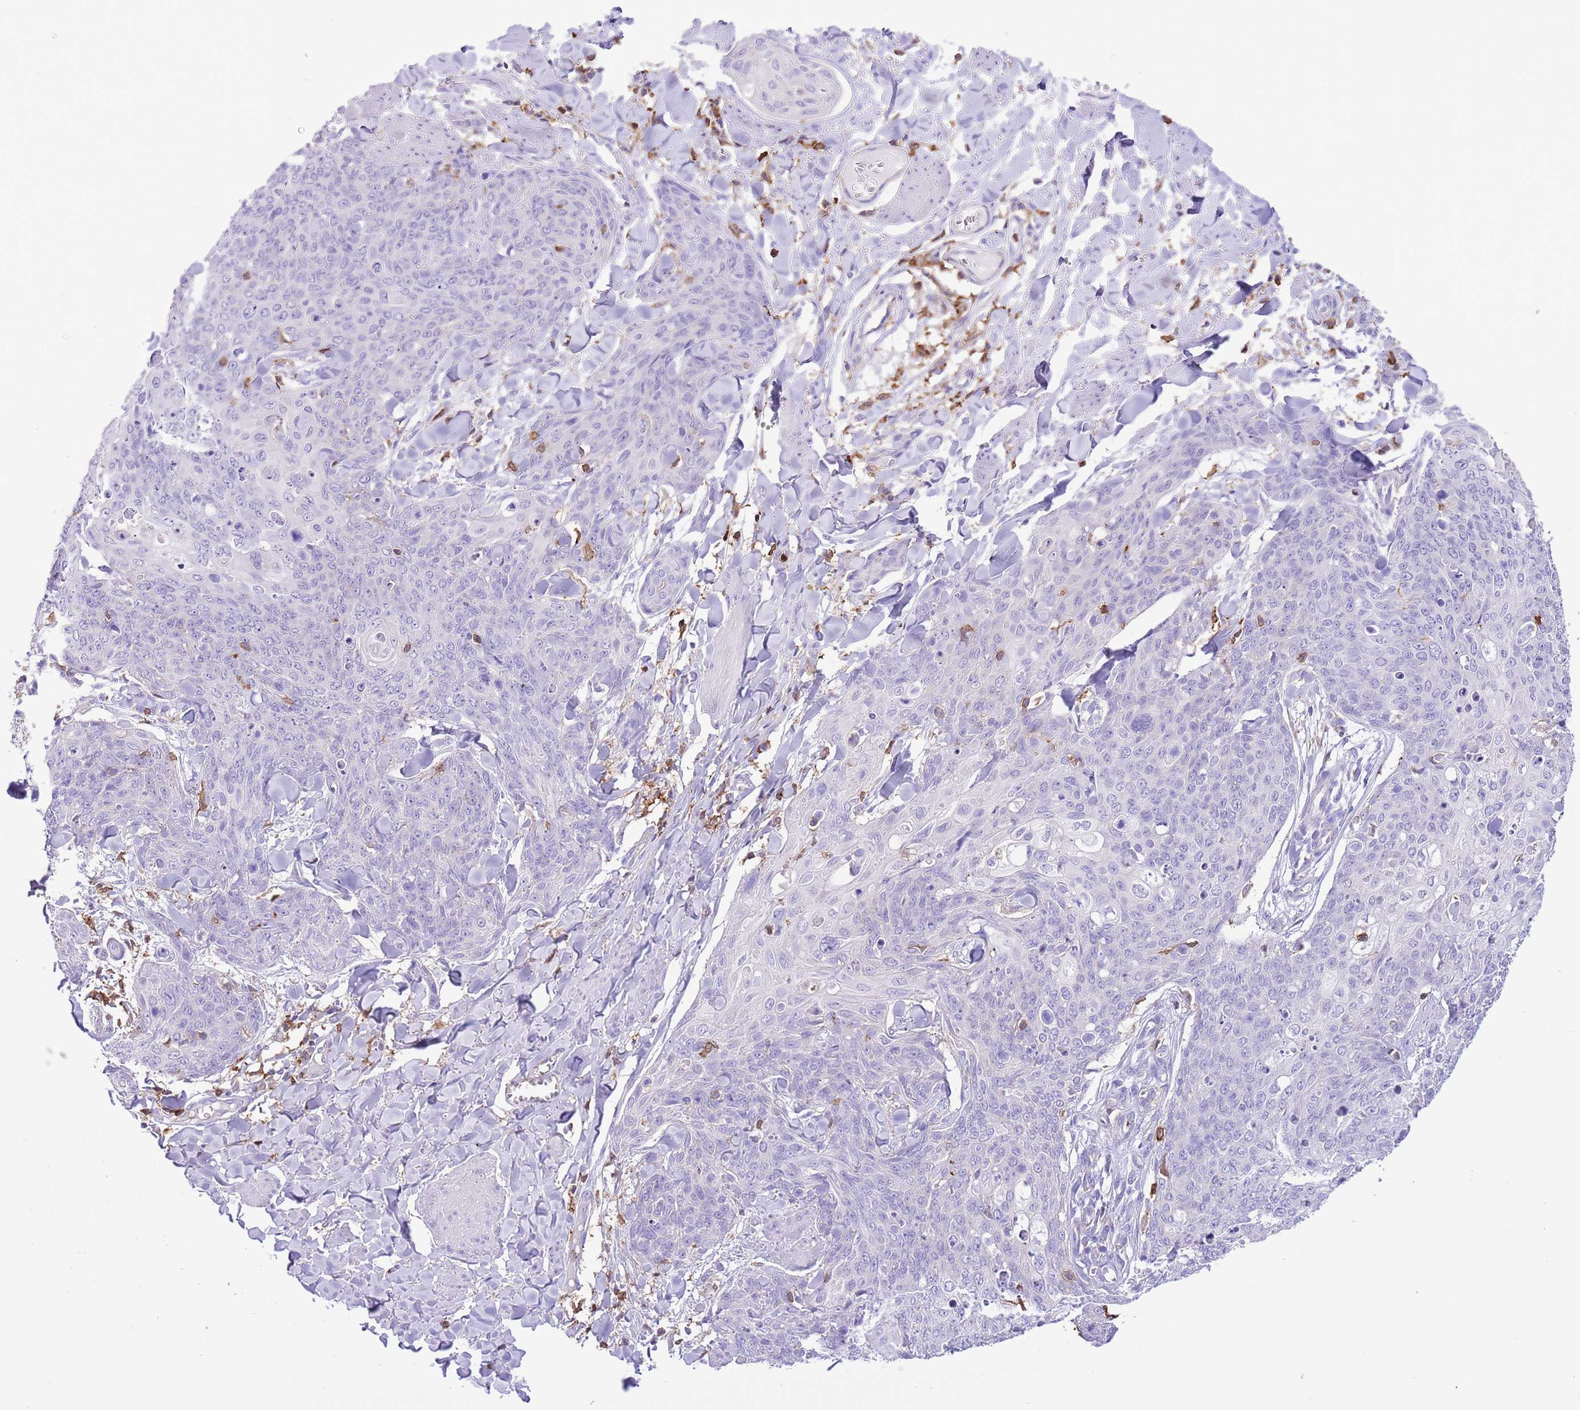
{"staining": {"intensity": "negative", "quantity": "none", "location": "none"}, "tissue": "skin cancer", "cell_type": "Tumor cells", "image_type": "cancer", "snomed": [{"axis": "morphology", "description": "Squamous cell carcinoma, NOS"}, {"axis": "topography", "description": "Skin"}, {"axis": "topography", "description": "Vulva"}], "caption": "A high-resolution micrograph shows immunohistochemistry (IHC) staining of skin squamous cell carcinoma, which displays no significant positivity in tumor cells. (DAB IHC, high magnification).", "gene": "EFHD2", "patient": {"sex": "female", "age": 85}}